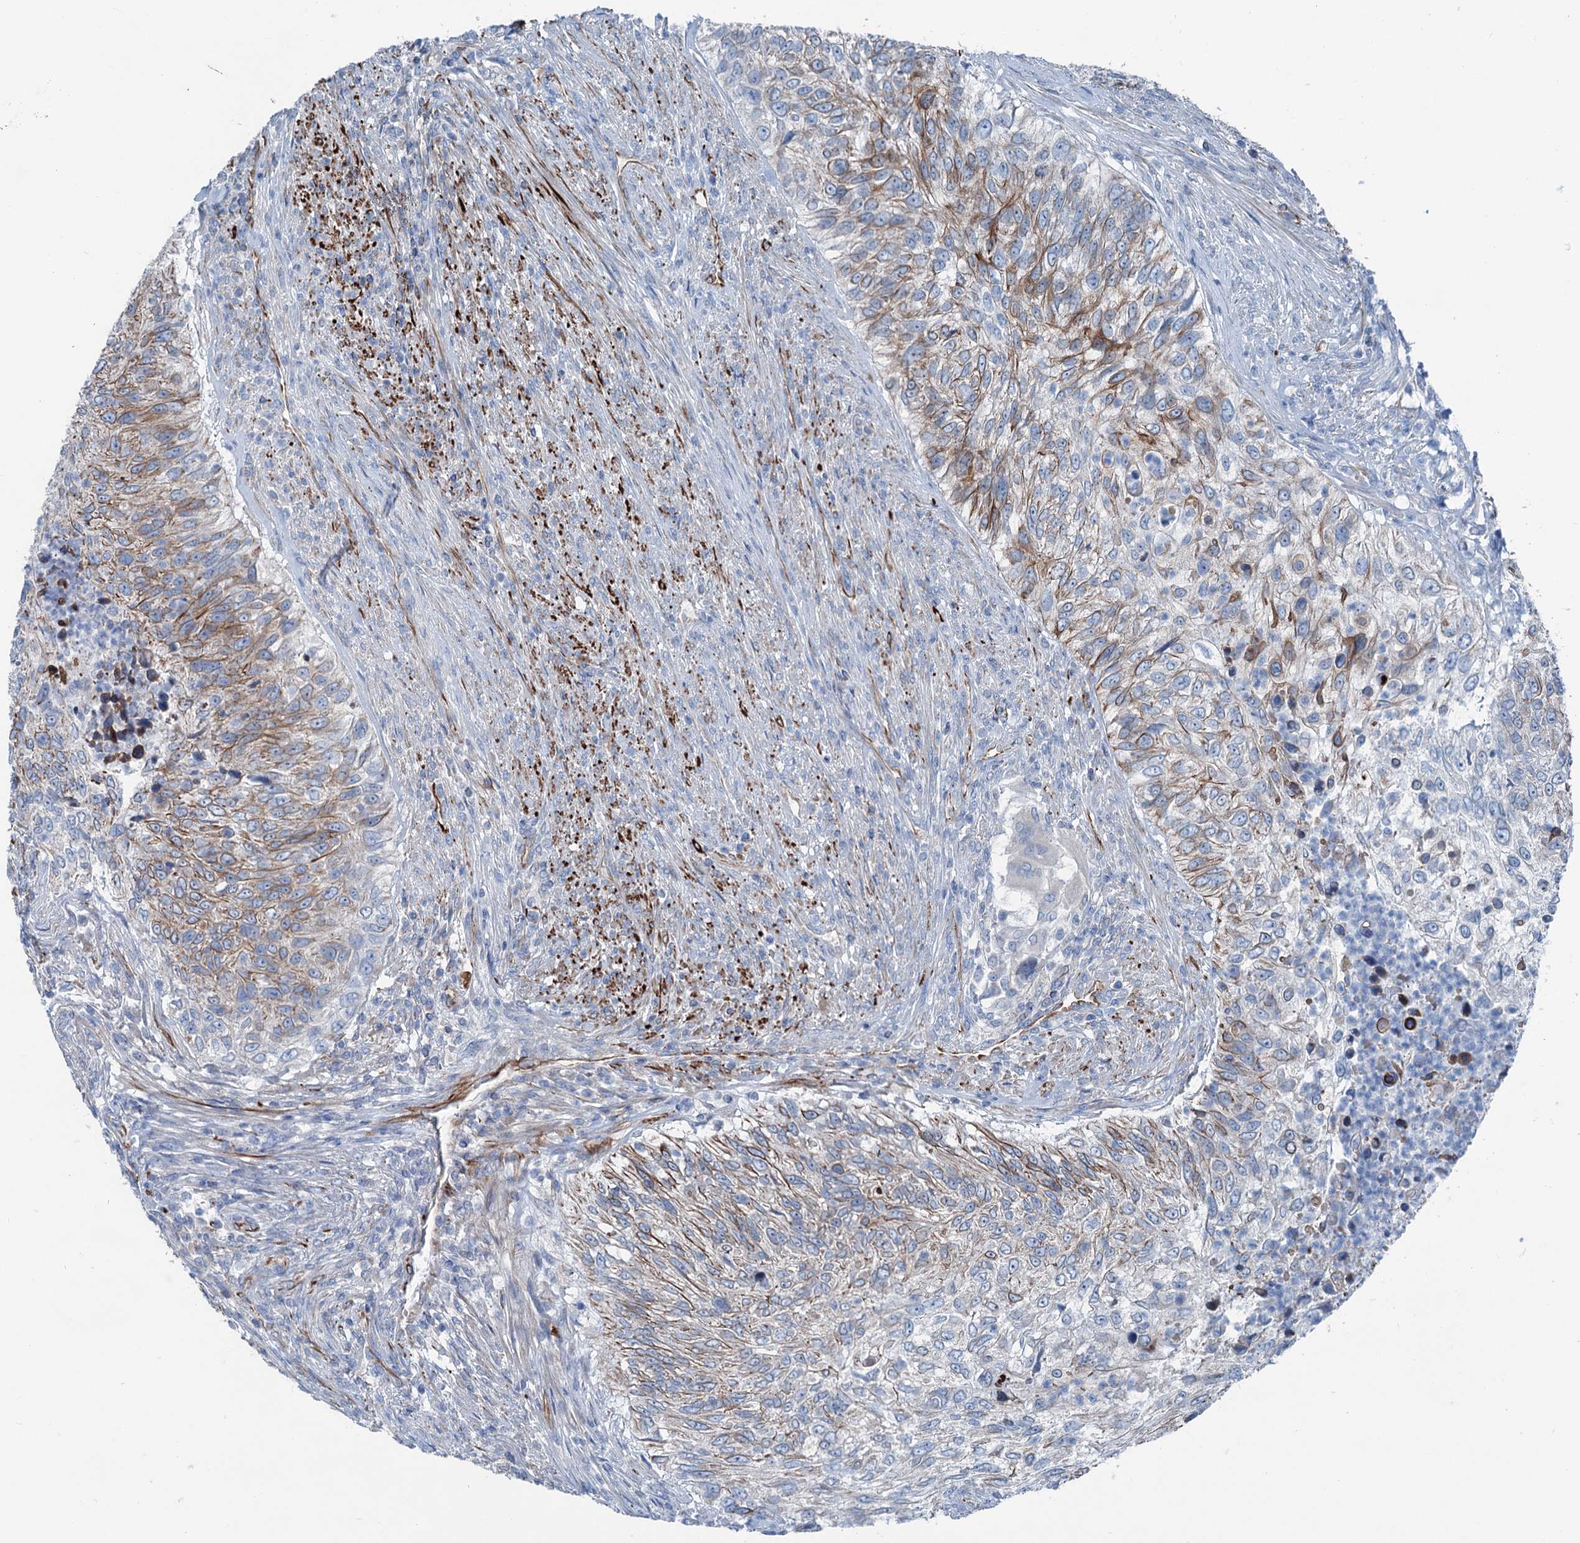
{"staining": {"intensity": "moderate", "quantity": "25%-75%", "location": "cytoplasmic/membranous"}, "tissue": "urothelial cancer", "cell_type": "Tumor cells", "image_type": "cancer", "snomed": [{"axis": "morphology", "description": "Urothelial carcinoma, High grade"}, {"axis": "topography", "description": "Urinary bladder"}], "caption": "This image demonstrates urothelial cancer stained with IHC to label a protein in brown. The cytoplasmic/membranous of tumor cells show moderate positivity for the protein. Nuclei are counter-stained blue.", "gene": "CALCOCO1", "patient": {"sex": "female", "age": 60}}